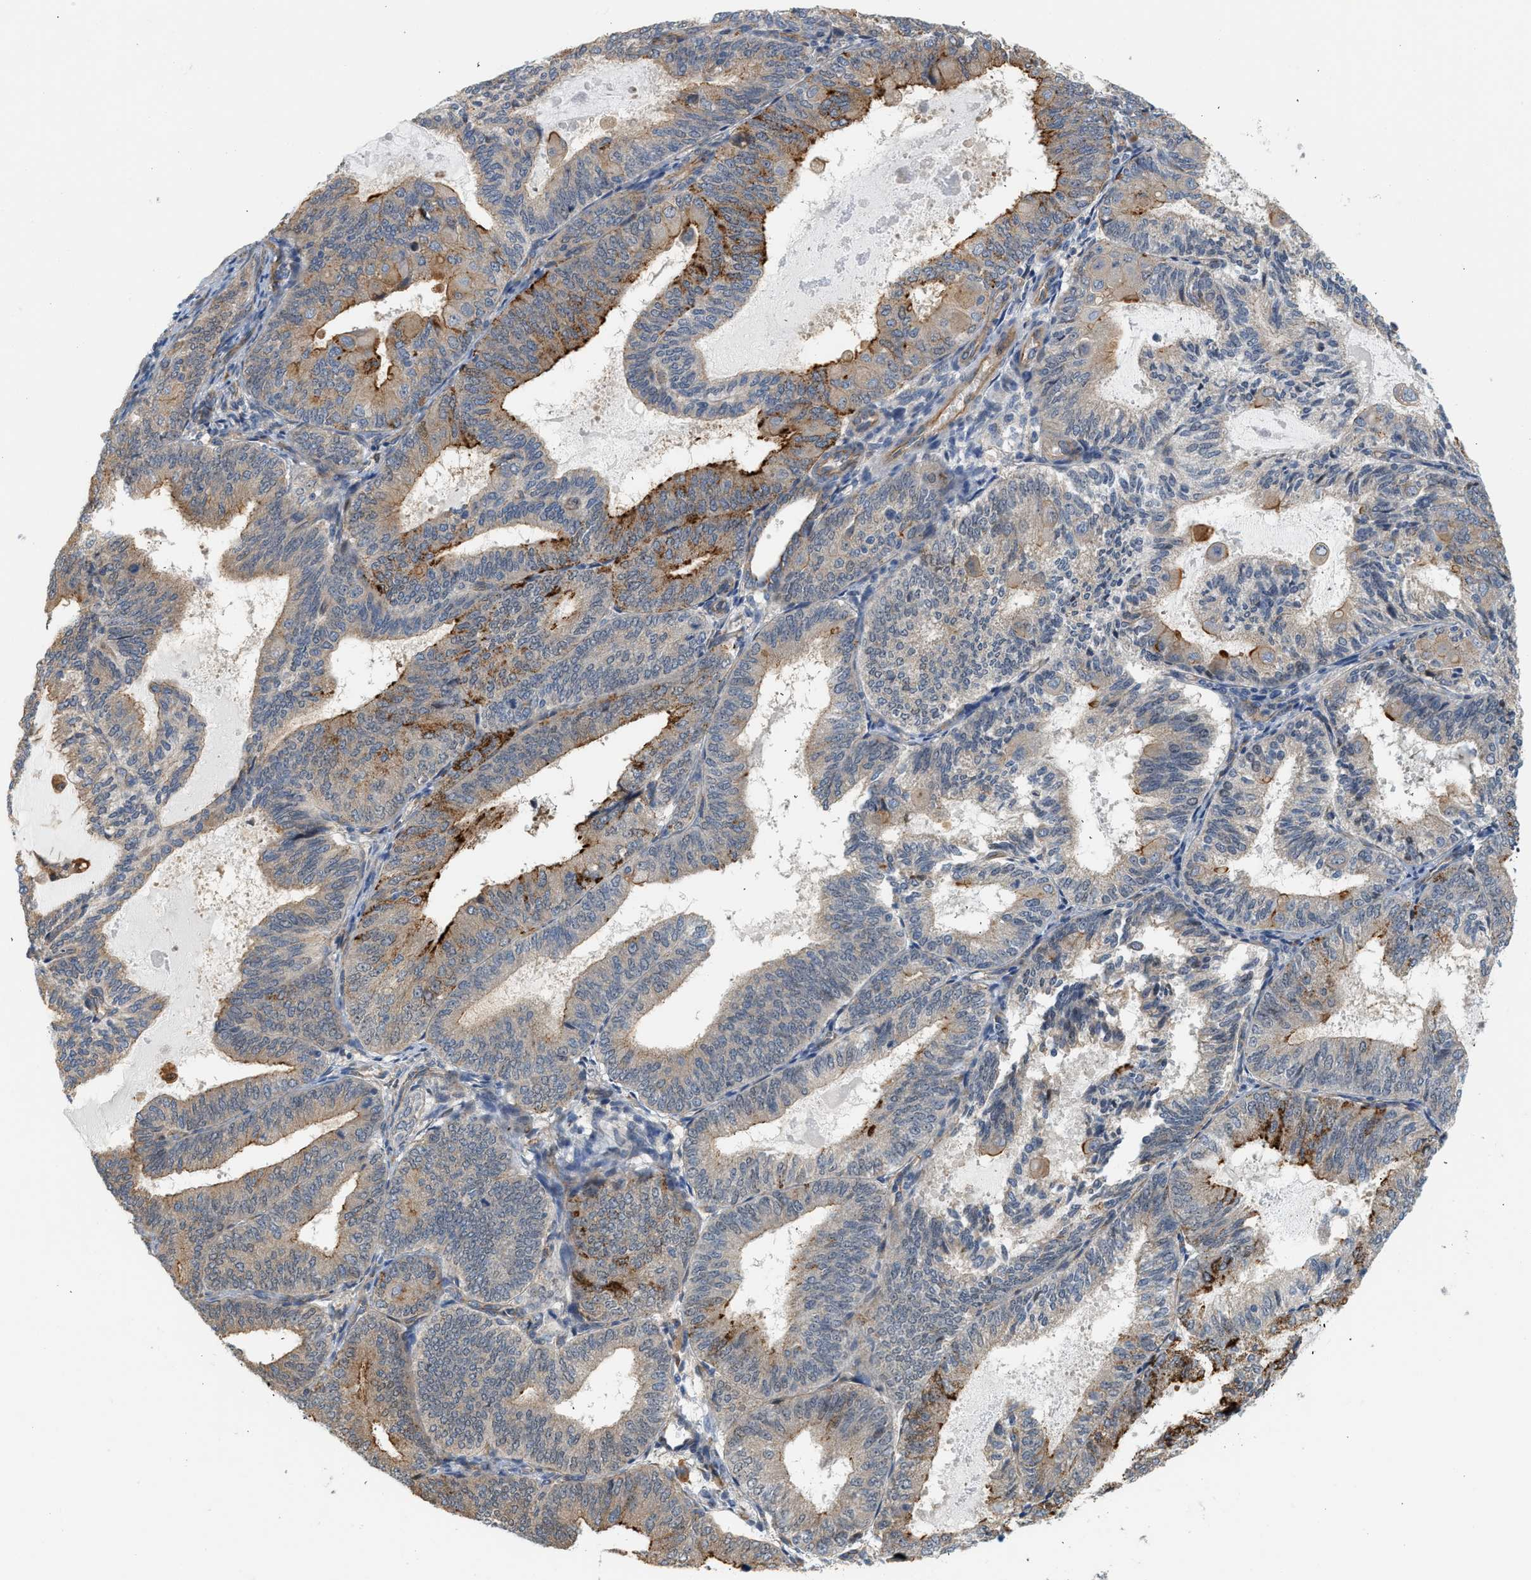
{"staining": {"intensity": "moderate", "quantity": "25%-75%", "location": "cytoplasmic/membranous"}, "tissue": "endometrial cancer", "cell_type": "Tumor cells", "image_type": "cancer", "snomed": [{"axis": "morphology", "description": "Adenocarcinoma, NOS"}, {"axis": "topography", "description": "Endometrium"}], "caption": "Immunohistochemistry (IHC) histopathology image of neoplastic tissue: endometrial cancer stained using immunohistochemistry (IHC) shows medium levels of moderate protein expression localized specifically in the cytoplasmic/membranous of tumor cells, appearing as a cytoplasmic/membranous brown color.", "gene": "CTXN1", "patient": {"sex": "female", "age": 81}}